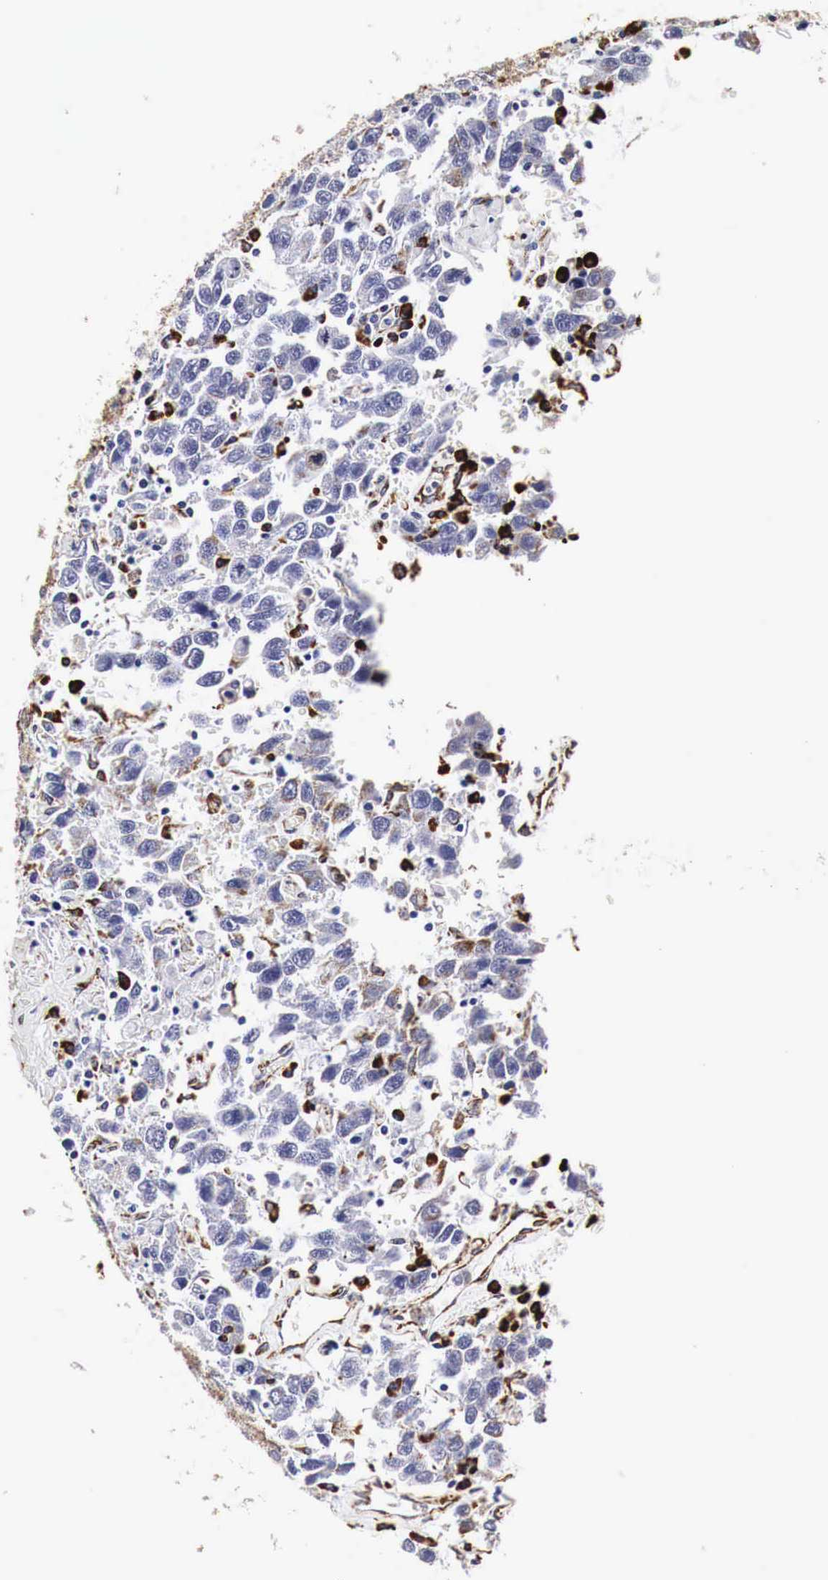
{"staining": {"intensity": "negative", "quantity": "none", "location": "none"}, "tissue": "testis cancer", "cell_type": "Tumor cells", "image_type": "cancer", "snomed": [{"axis": "morphology", "description": "Seminoma, NOS"}, {"axis": "topography", "description": "Testis"}], "caption": "Immunohistochemistry image of human testis cancer stained for a protein (brown), which demonstrates no staining in tumor cells.", "gene": "CKAP4", "patient": {"sex": "male", "age": 41}}